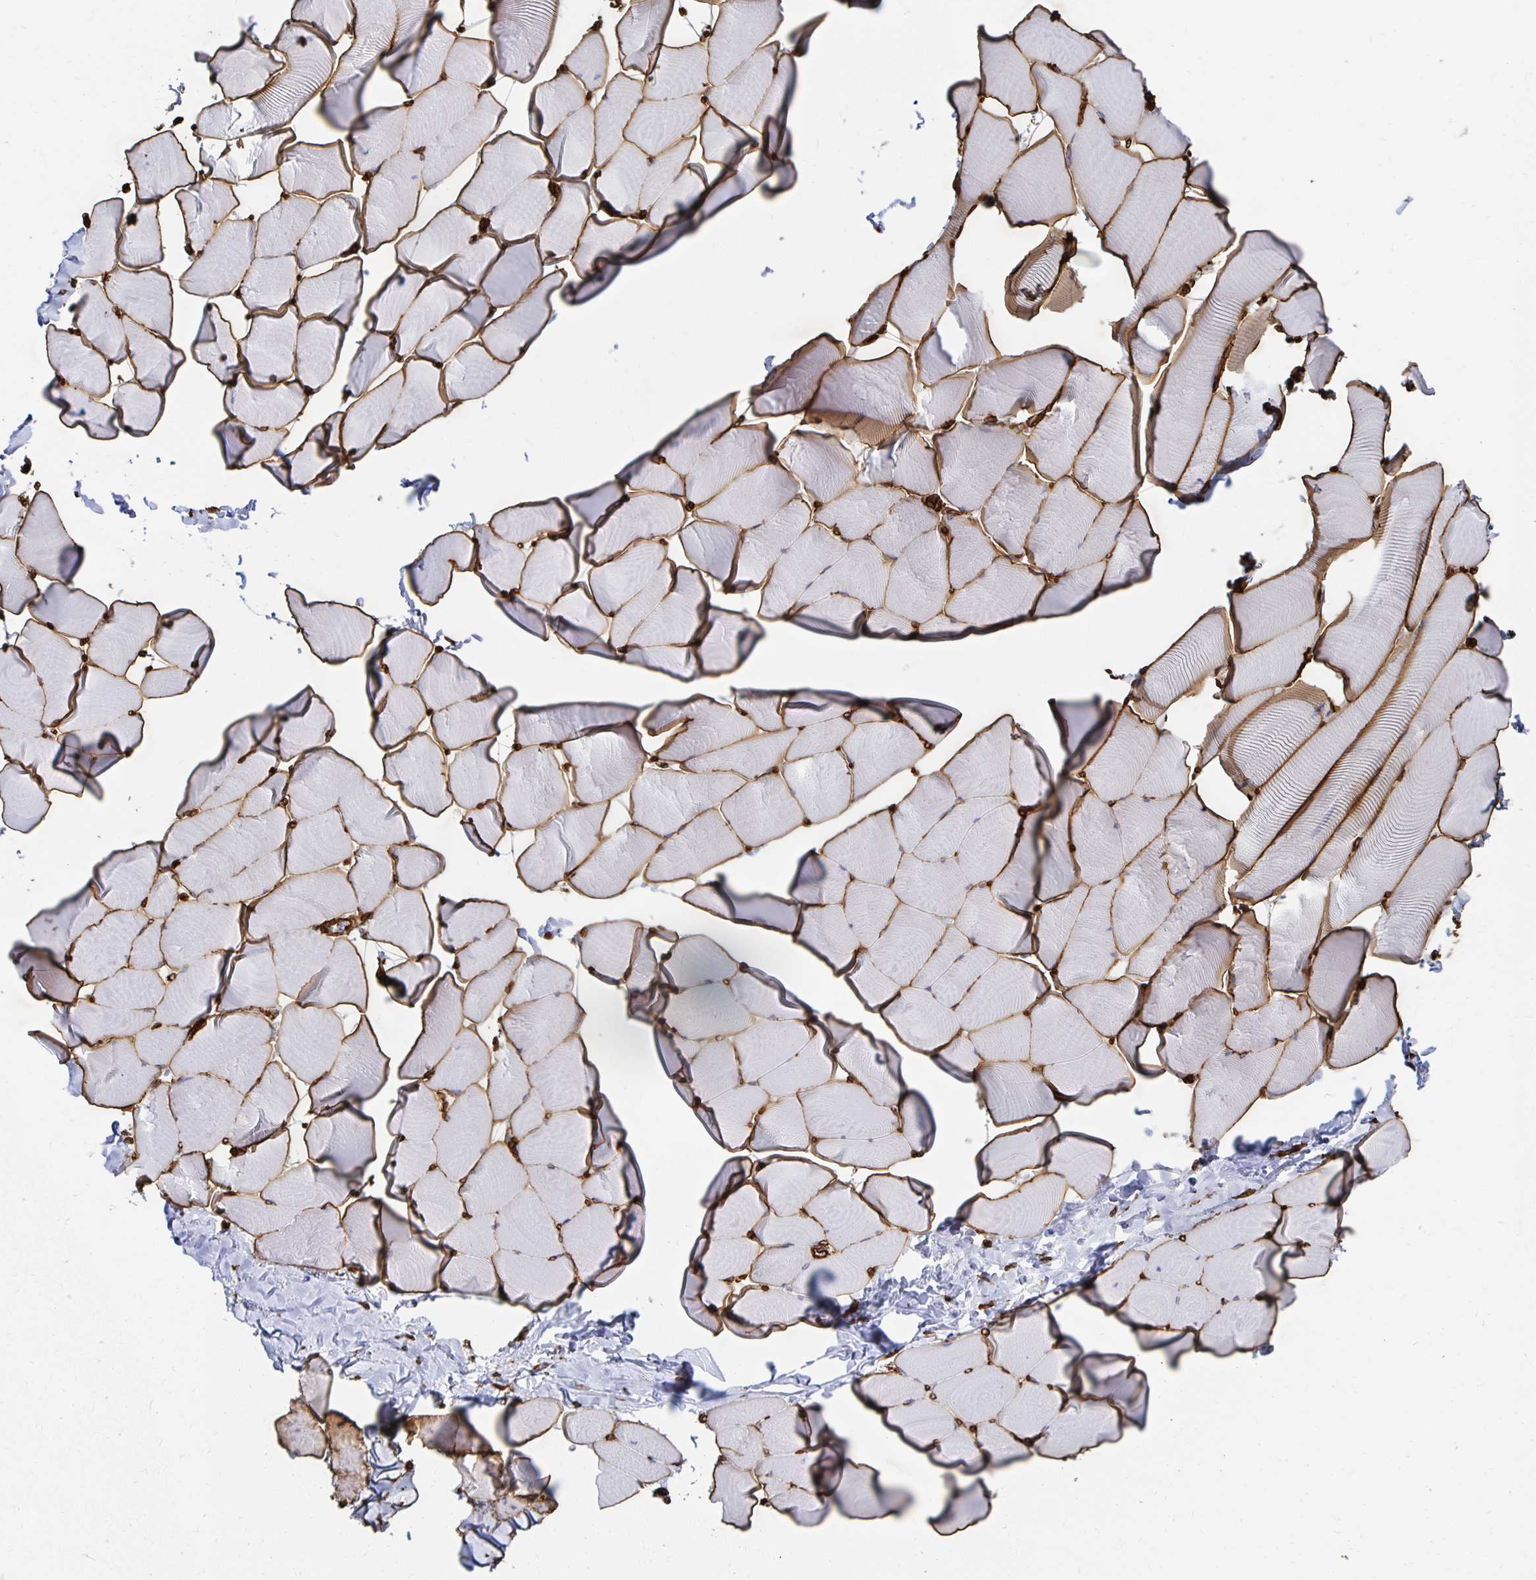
{"staining": {"intensity": "moderate", "quantity": "25%-75%", "location": "cytoplasmic/membranous"}, "tissue": "skeletal muscle", "cell_type": "Myocytes", "image_type": "normal", "snomed": [{"axis": "morphology", "description": "Normal tissue, NOS"}, {"axis": "topography", "description": "Skeletal muscle"}], "caption": "Immunohistochemical staining of unremarkable human skeletal muscle displays 25%-75% levels of moderate cytoplasmic/membranous protein expression in approximately 25%-75% of myocytes.", "gene": "VIPR2", "patient": {"sex": "male", "age": 25}}